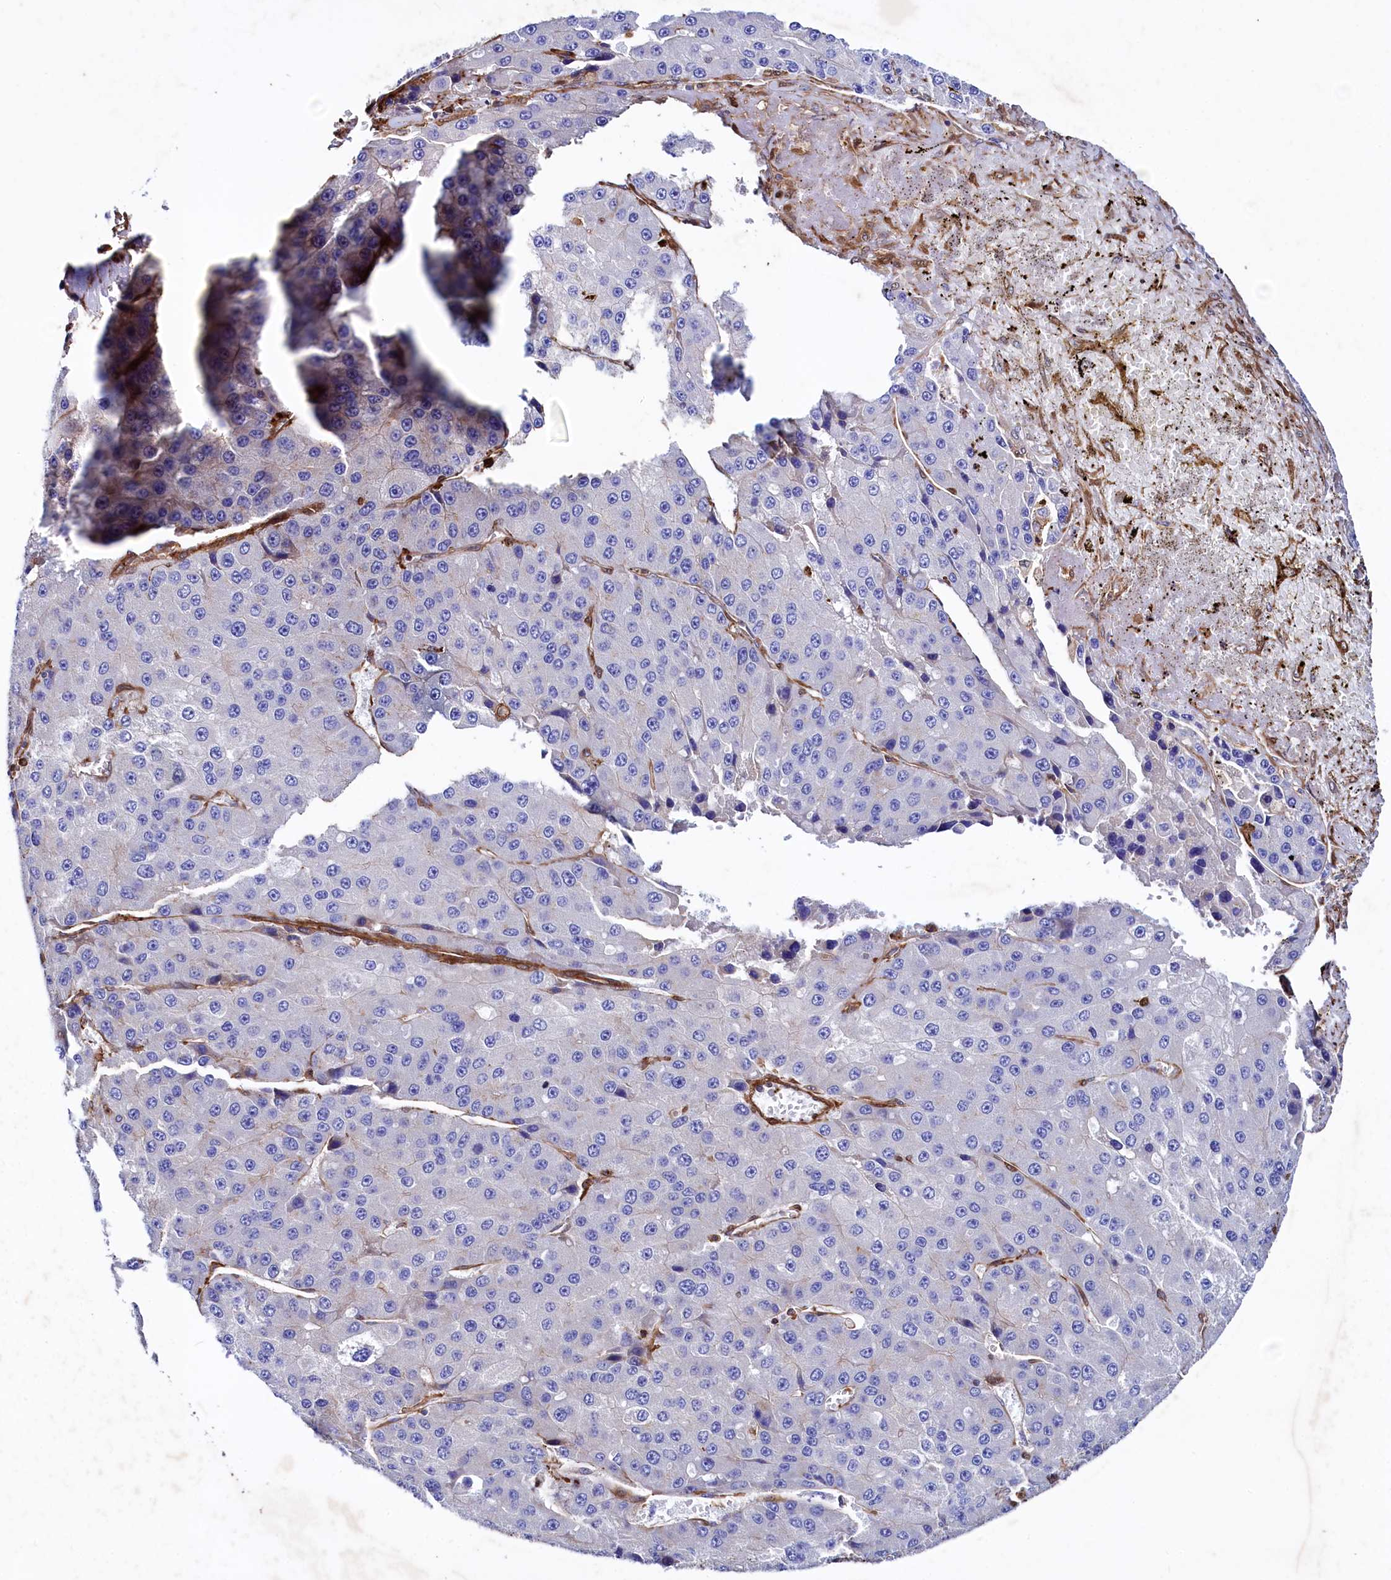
{"staining": {"intensity": "negative", "quantity": "none", "location": "none"}, "tissue": "liver cancer", "cell_type": "Tumor cells", "image_type": "cancer", "snomed": [{"axis": "morphology", "description": "Carcinoma, Hepatocellular, NOS"}, {"axis": "topography", "description": "Liver"}], "caption": "This photomicrograph is of liver hepatocellular carcinoma stained with immunohistochemistry (IHC) to label a protein in brown with the nuclei are counter-stained blue. There is no positivity in tumor cells.", "gene": "STAMBPL1", "patient": {"sex": "female", "age": 73}}